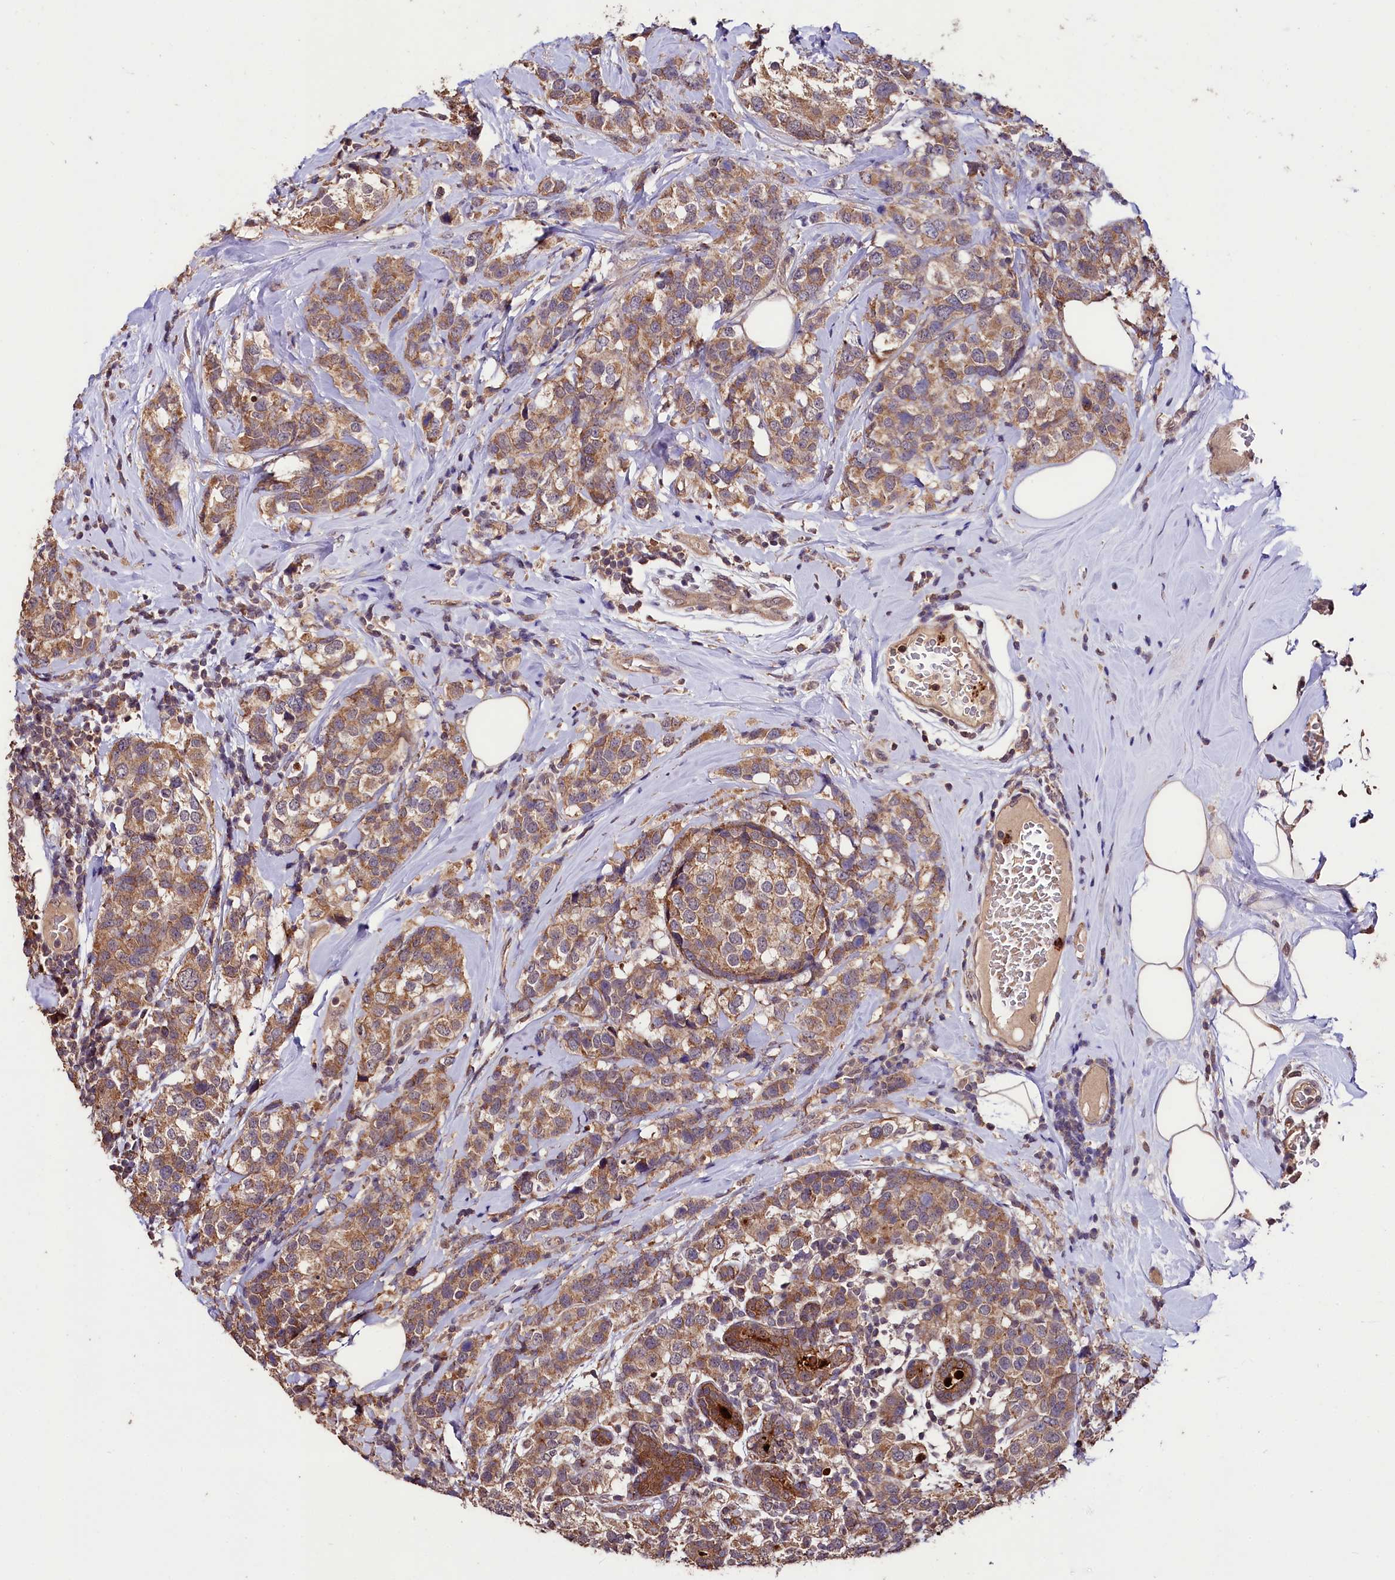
{"staining": {"intensity": "moderate", "quantity": ">75%", "location": "cytoplasmic/membranous"}, "tissue": "breast cancer", "cell_type": "Tumor cells", "image_type": "cancer", "snomed": [{"axis": "morphology", "description": "Lobular carcinoma"}, {"axis": "topography", "description": "Breast"}], "caption": "An image showing moderate cytoplasmic/membranous positivity in approximately >75% of tumor cells in breast cancer (lobular carcinoma), as visualized by brown immunohistochemical staining.", "gene": "KLRB1", "patient": {"sex": "female", "age": 59}}